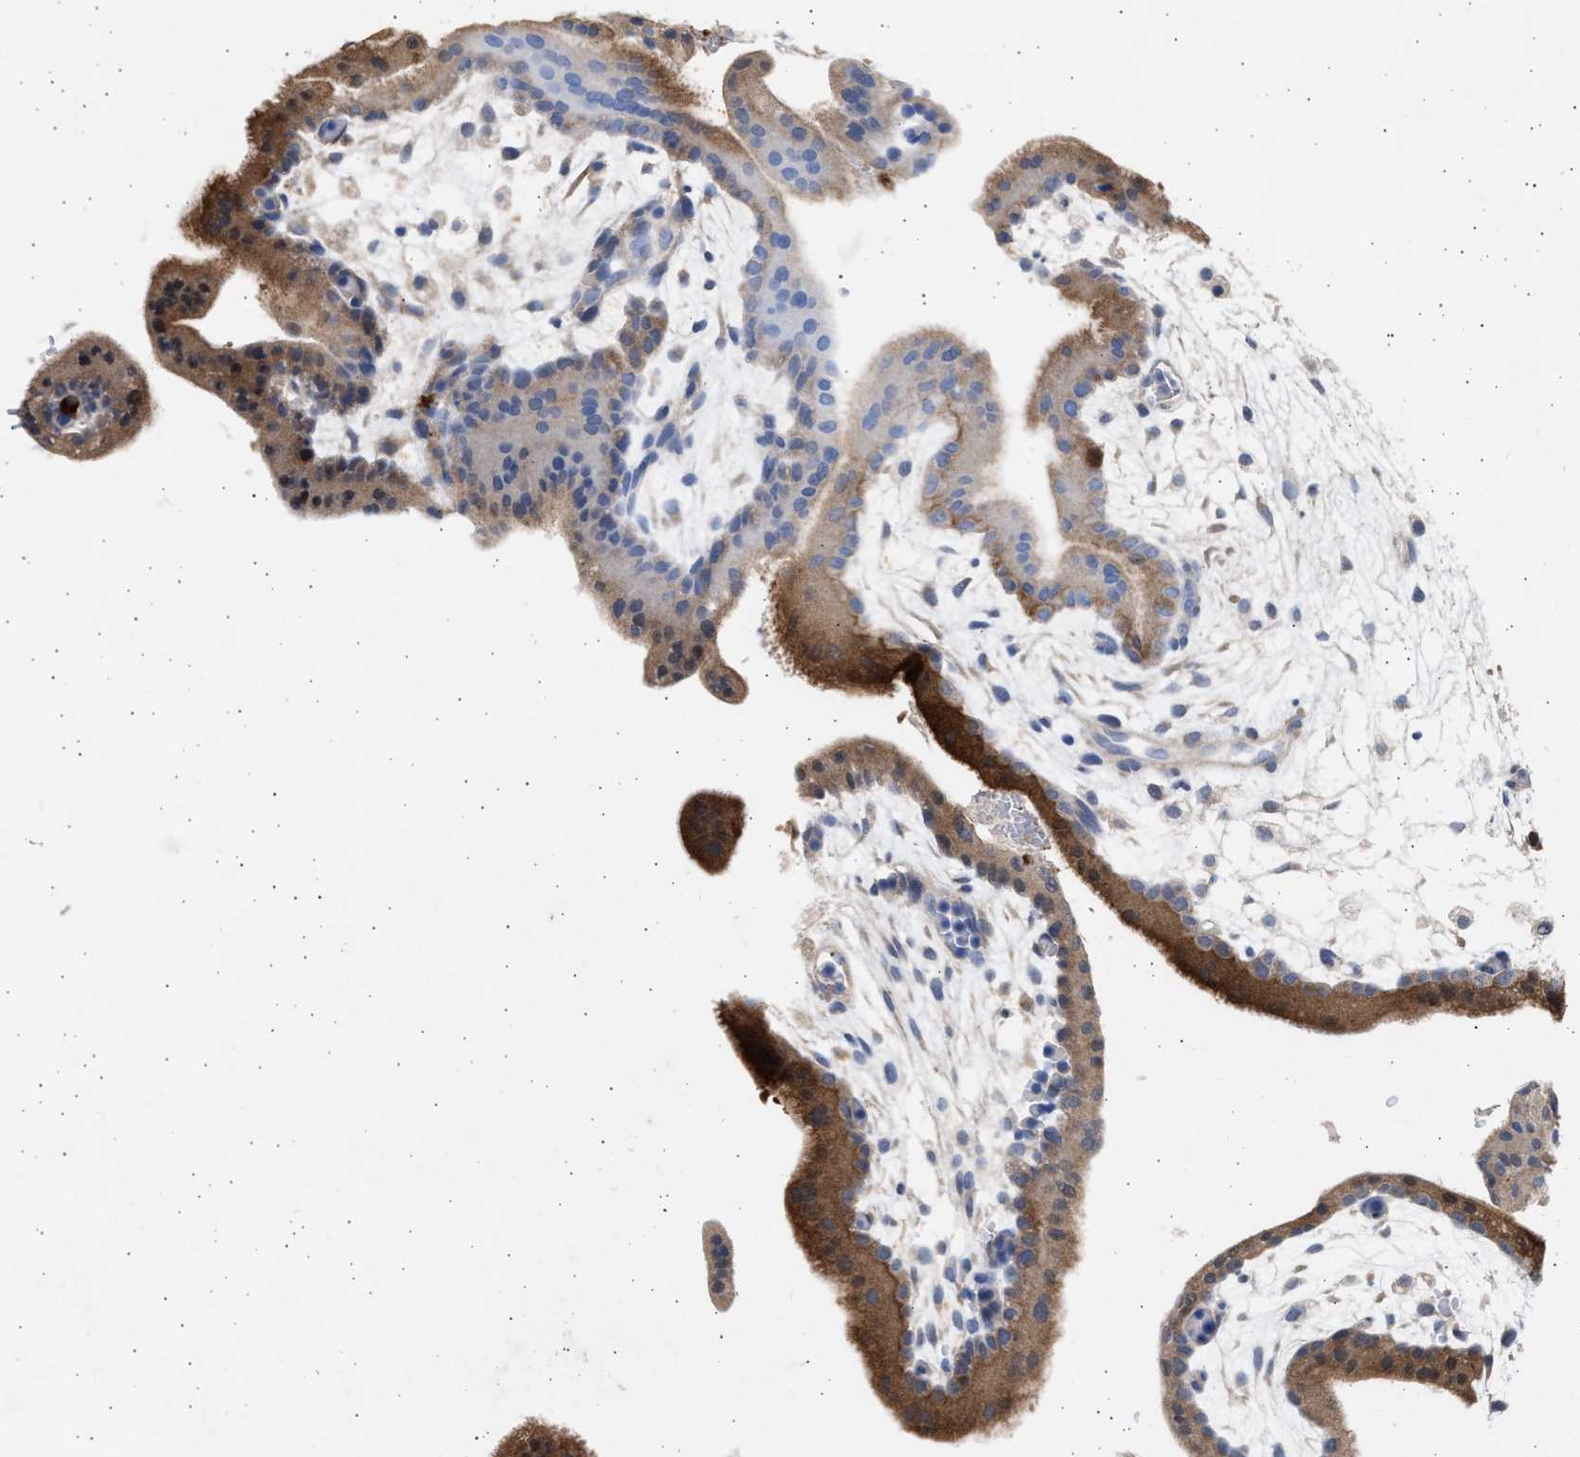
{"staining": {"intensity": "negative", "quantity": "none", "location": "none"}, "tissue": "placenta", "cell_type": "Decidual cells", "image_type": "normal", "snomed": [{"axis": "morphology", "description": "Normal tissue, NOS"}, {"axis": "topography", "description": "Placenta"}], "caption": "An IHC micrograph of unremarkable placenta is shown. There is no staining in decidual cells of placenta. Brightfield microscopy of IHC stained with DAB (brown) and hematoxylin (blue), captured at high magnification.", "gene": "NBR1", "patient": {"sex": "female", "age": 35}}